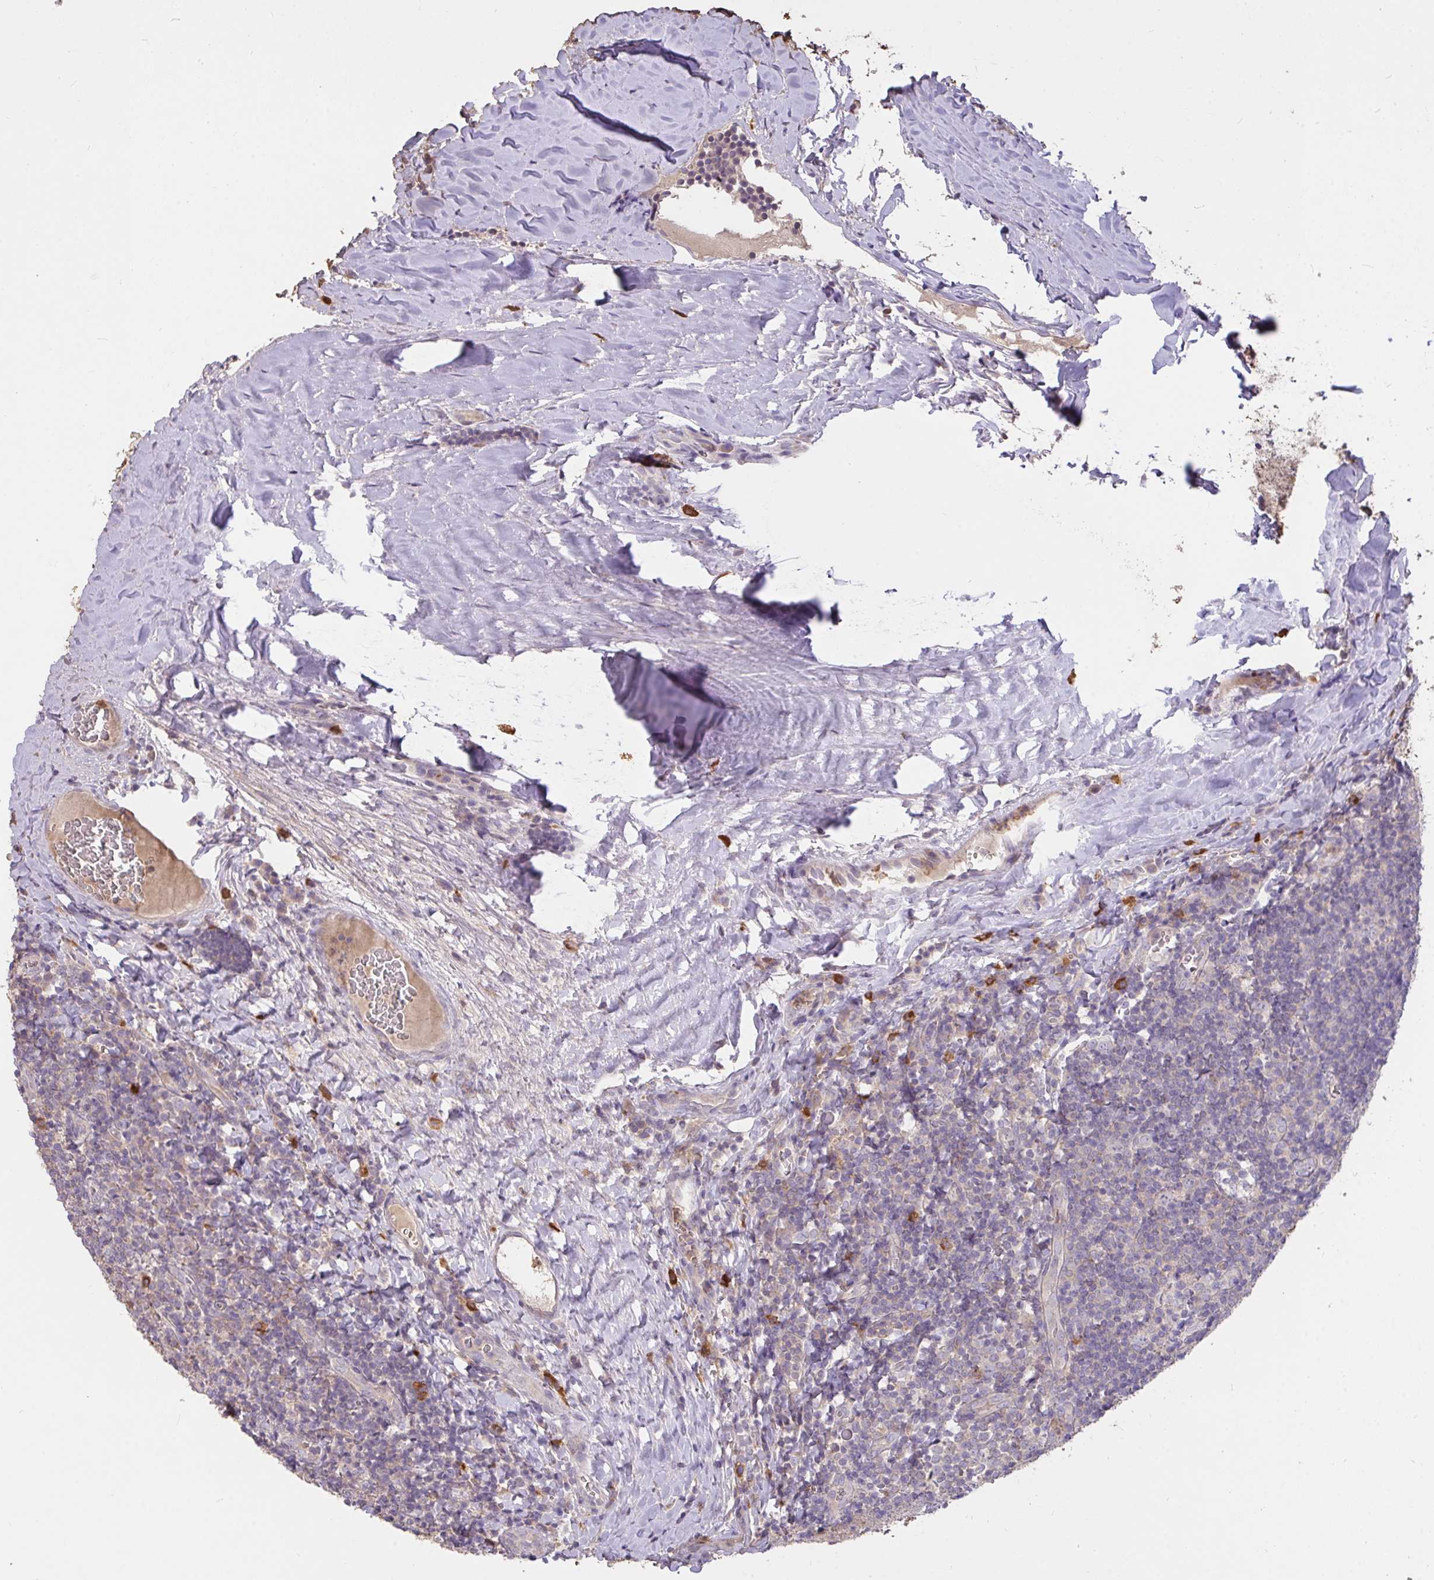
{"staining": {"intensity": "negative", "quantity": "none", "location": "none"}, "tissue": "tonsil", "cell_type": "Non-germinal center cells", "image_type": "normal", "snomed": [{"axis": "morphology", "description": "Normal tissue, NOS"}, {"axis": "morphology", "description": "Inflammation, NOS"}, {"axis": "topography", "description": "Tonsil"}], "caption": "Immunohistochemistry (IHC) image of unremarkable tonsil stained for a protein (brown), which exhibits no positivity in non-germinal center cells. The staining is performed using DAB brown chromogen with nuclei counter-stained in using hematoxylin.", "gene": "FCER1A", "patient": {"sex": "female", "age": 31}}